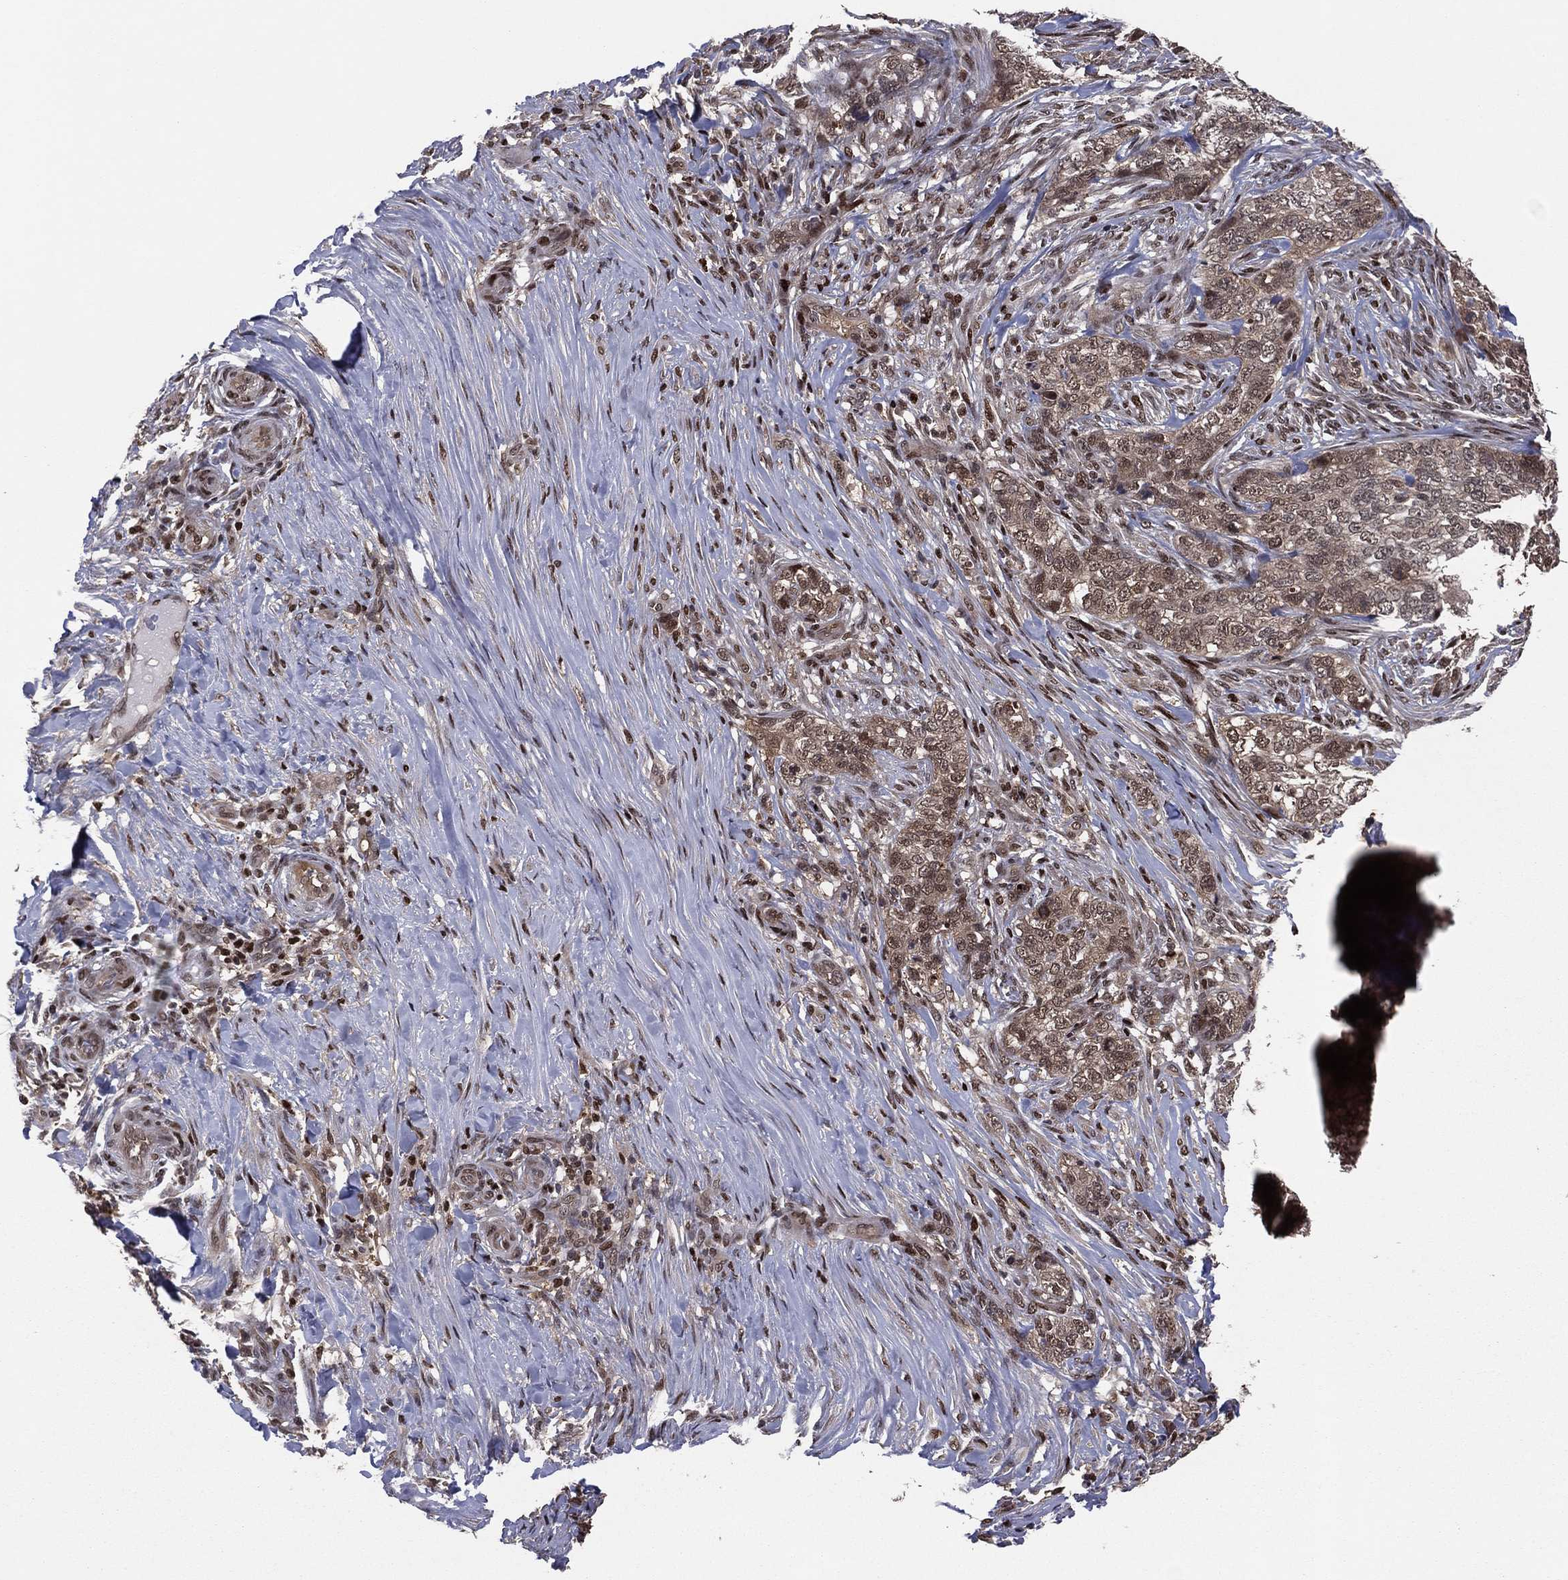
{"staining": {"intensity": "moderate", "quantity": ">75%", "location": "cytoplasmic/membranous,nuclear"}, "tissue": "skin cancer", "cell_type": "Tumor cells", "image_type": "cancer", "snomed": [{"axis": "morphology", "description": "Basal cell carcinoma"}, {"axis": "topography", "description": "Skin"}], "caption": "Immunohistochemistry of basal cell carcinoma (skin) shows medium levels of moderate cytoplasmic/membranous and nuclear expression in approximately >75% of tumor cells.", "gene": "PSMA1", "patient": {"sex": "female", "age": 69}}